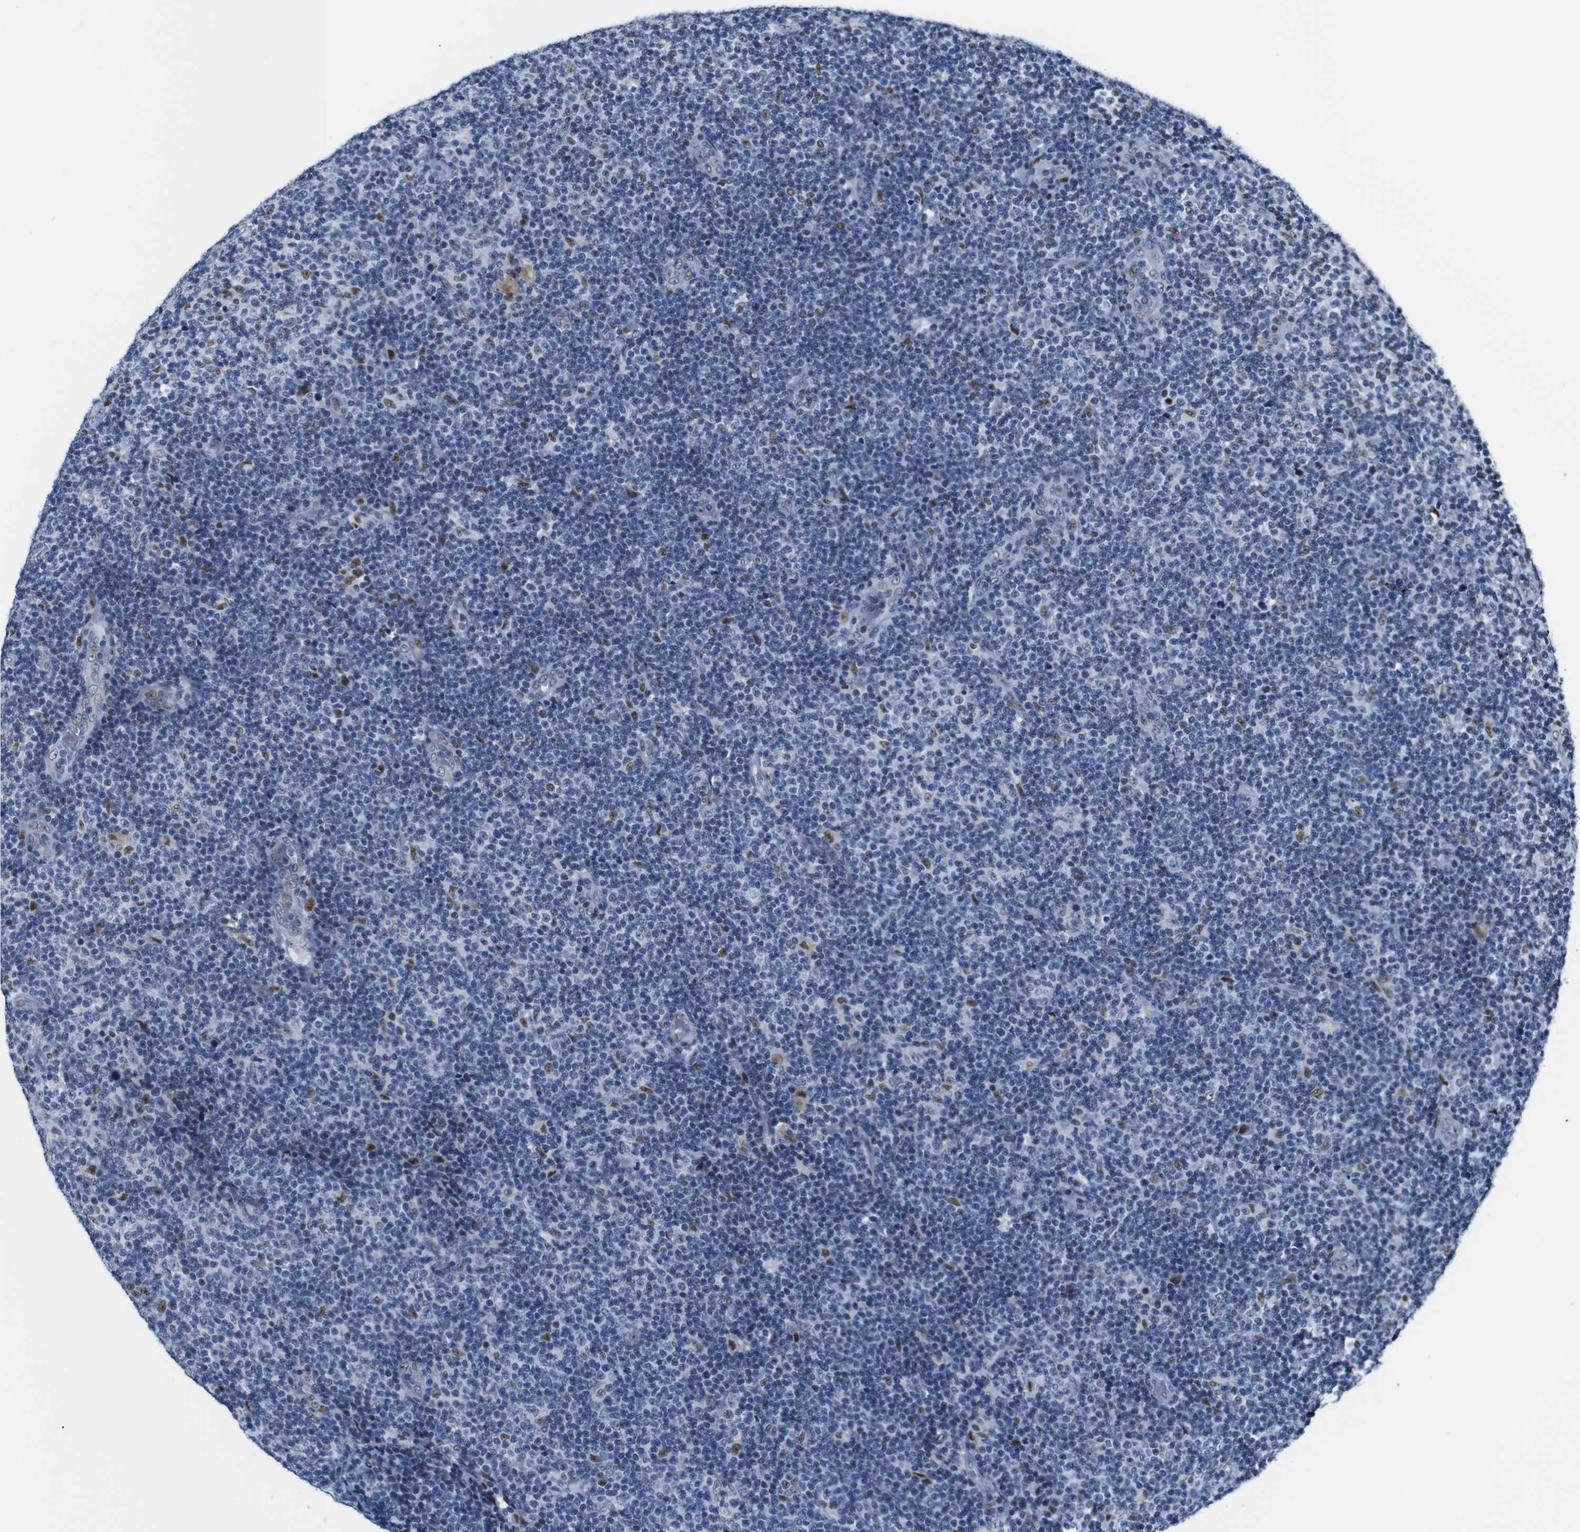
{"staining": {"intensity": "moderate", "quantity": "<25%", "location": "nuclear"}, "tissue": "lymphoma", "cell_type": "Tumor cells", "image_type": "cancer", "snomed": [{"axis": "morphology", "description": "Malignant lymphoma, non-Hodgkin's type, Low grade"}, {"axis": "topography", "description": "Lymph node"}], "caption": "Immunohistochemistry image of neoplastic tissue: lymphoma stained using immunohistochemistry shows low levels of moderate protein expression localized specifically in the nuclear of tumor cells, appearing as a nuclear brown color.", "gene": "GATA6", "patient": {"sex": "male", "age": 83}}